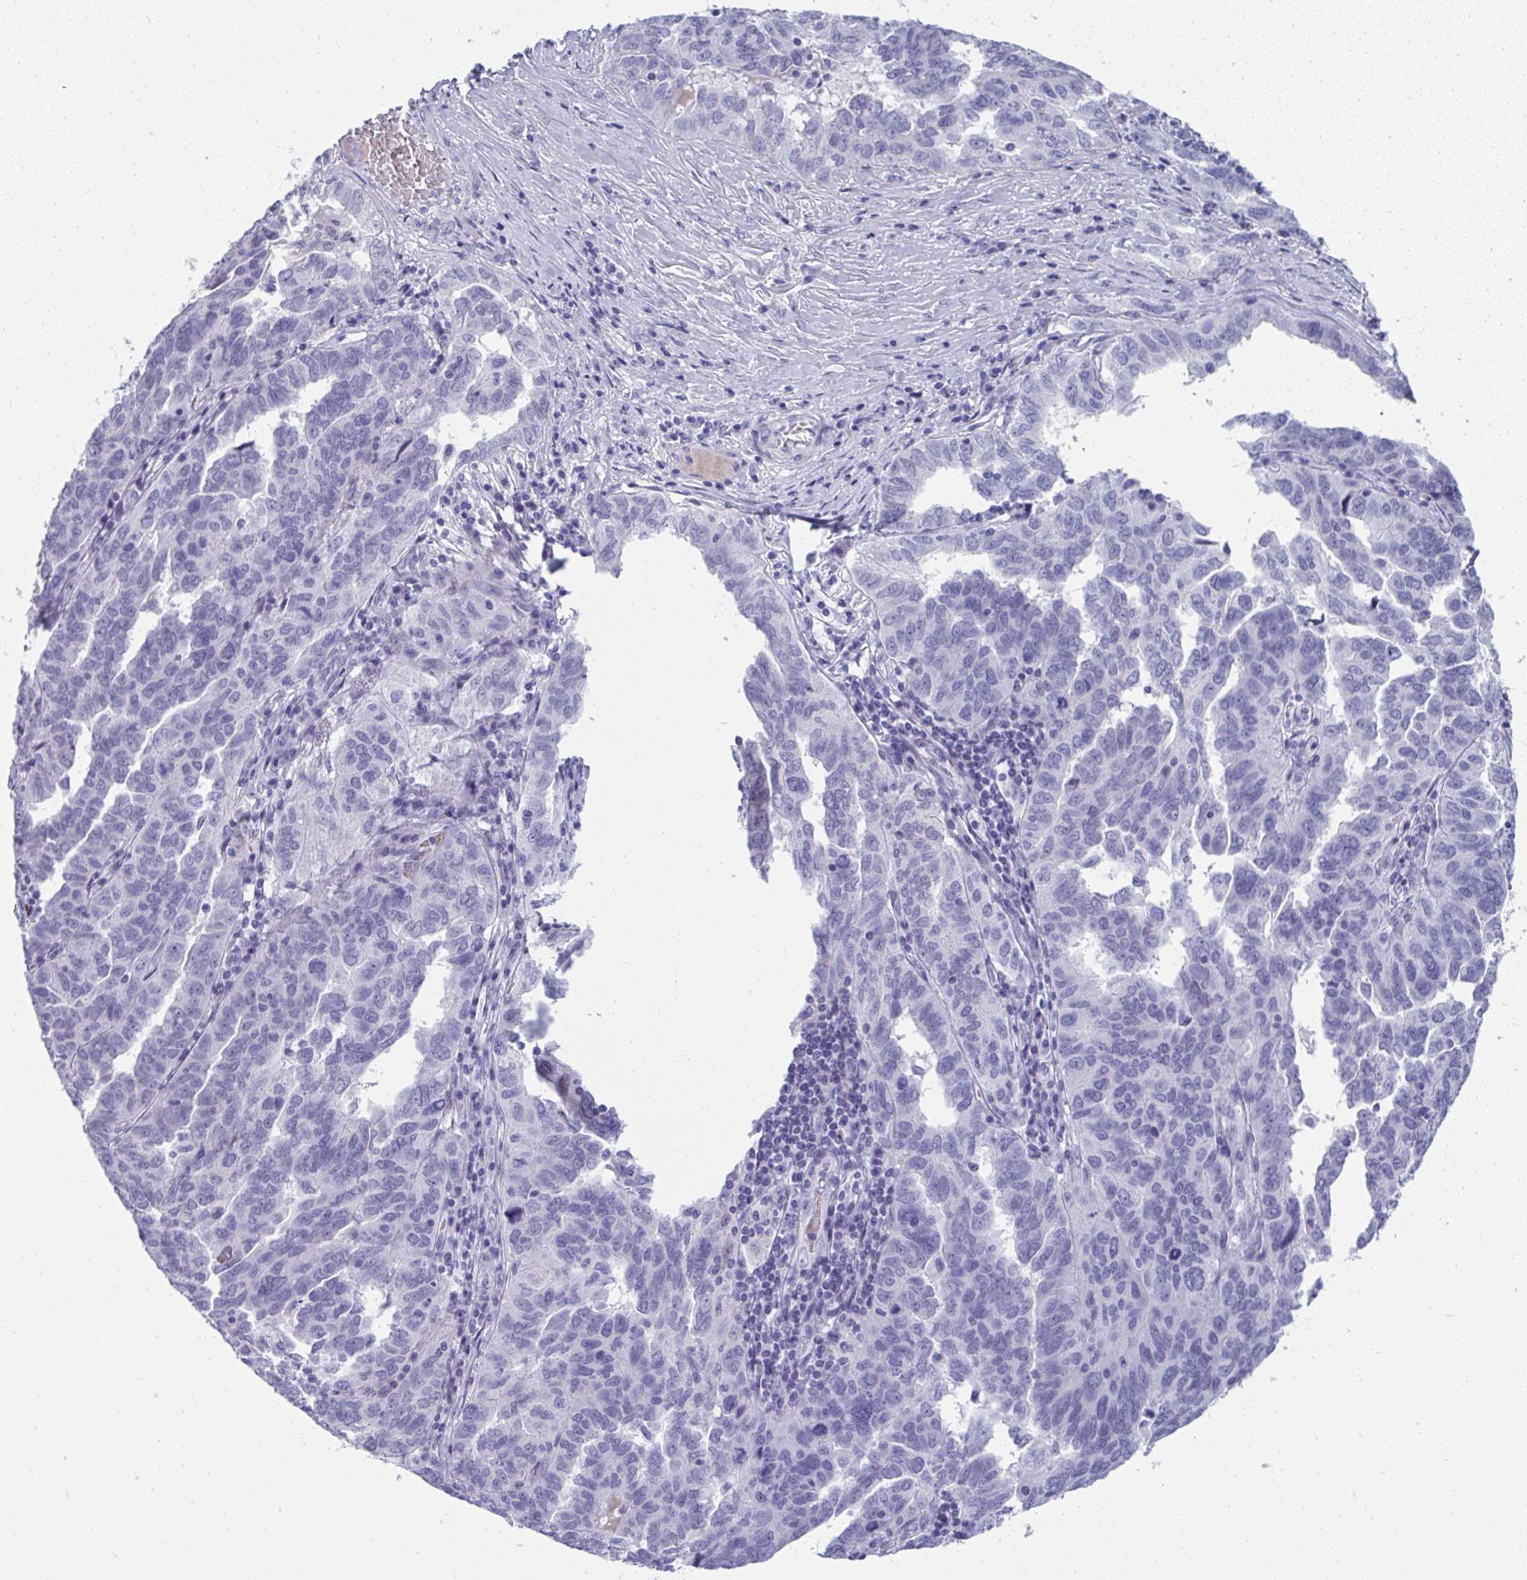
{"staining": {"intensity": "negative", "quantity": "none", "location": "none"}, "tissue": "ovarian cancer", "cell_type": "Tumor cells", "image_type": "cancer", "snomed": [{"axis": "morphology", "description": "Cystadenocarcinoma, serous, NOS"}, {"axis": "topography", "description": "Ovary"}], "caption": "This is a image of immunohistochemistry (IHC) staining of ovarian cancer (serous cystadenocarcinoma), which shows no expression in tumor cells.", "gene": "ISL1", "patient": {"sex": "female", "age": 64}}